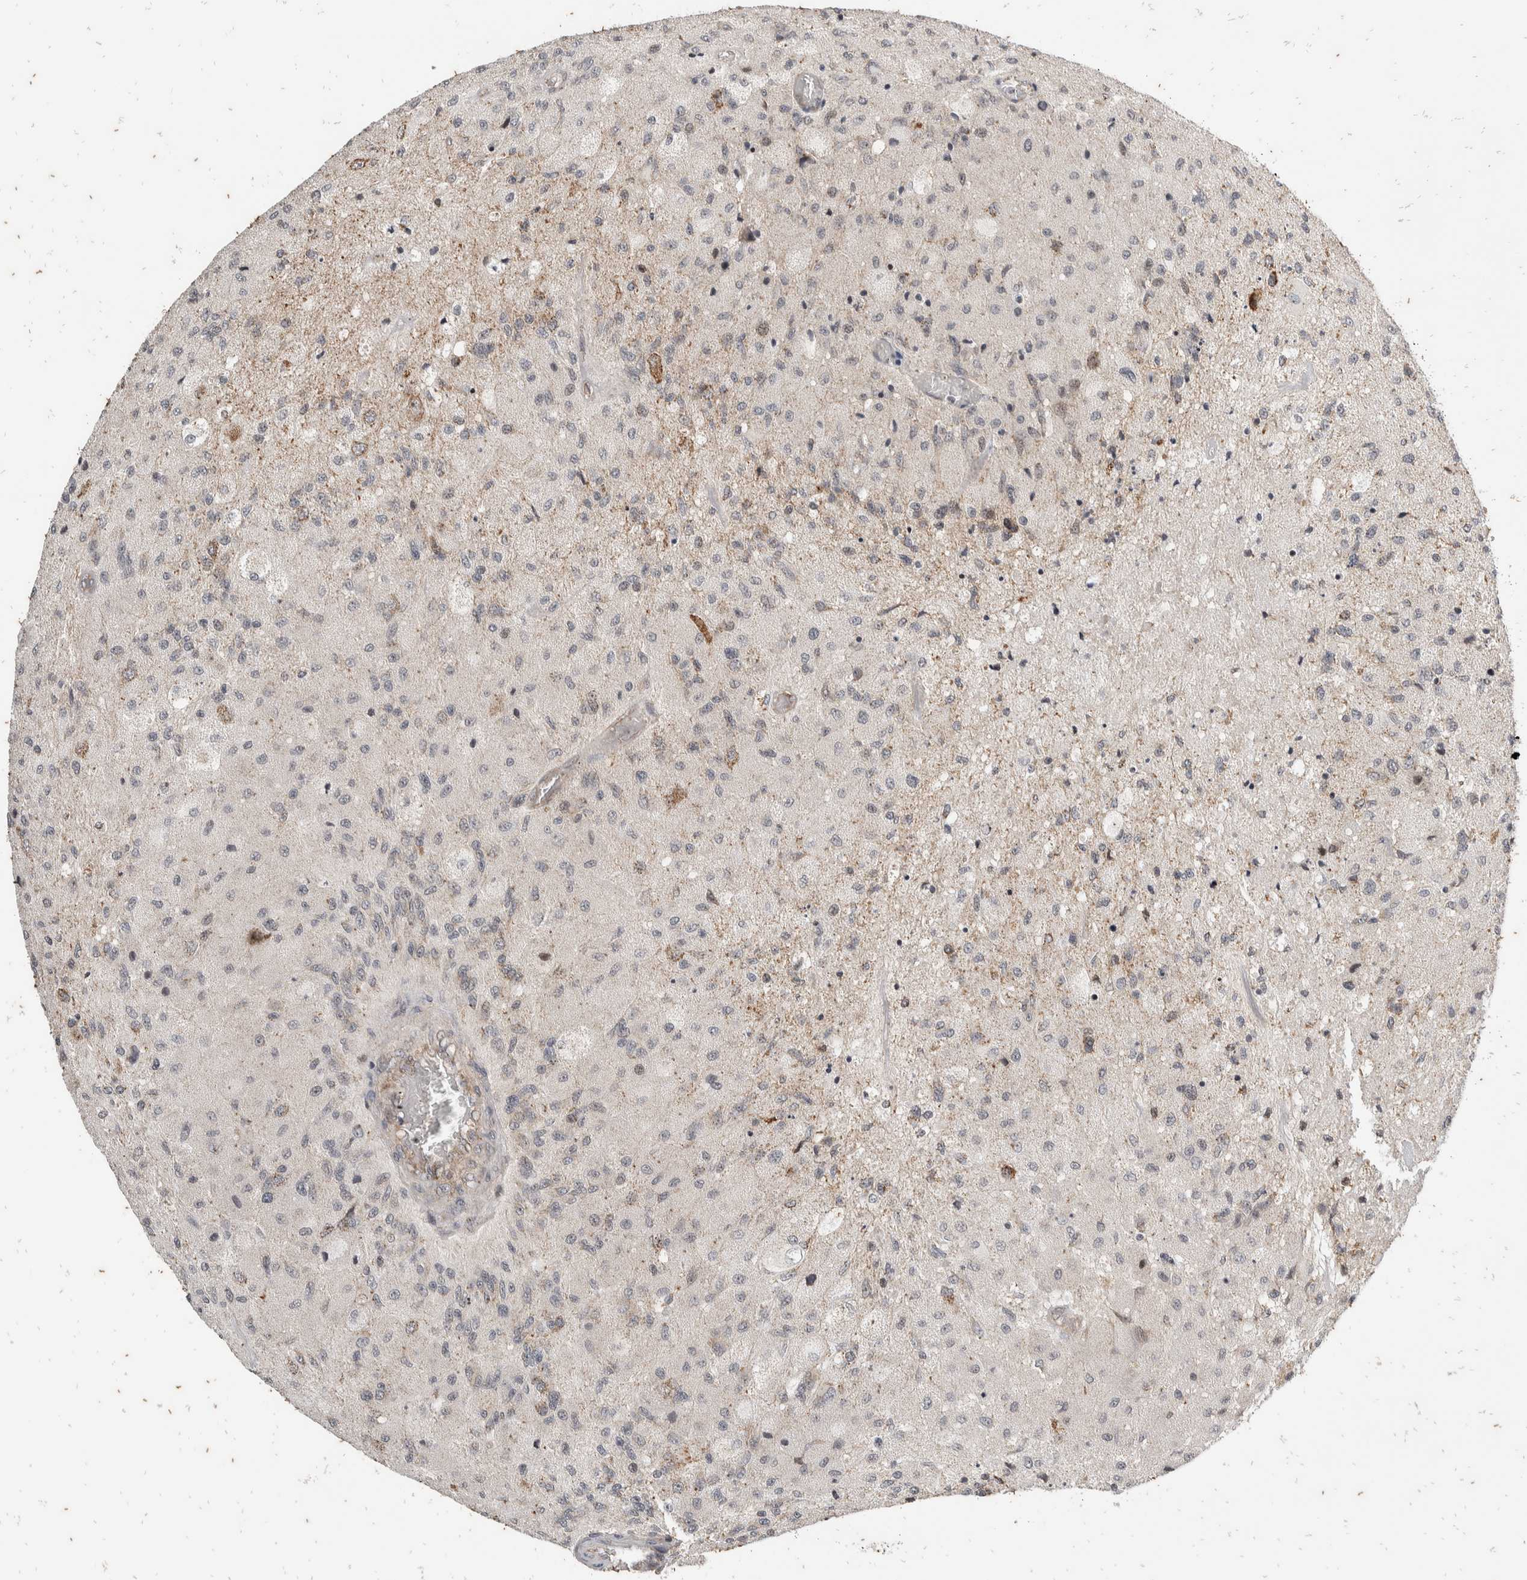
{"staining": {"intensity": "negative", "quantity": "none", "location": "none"}, "tissue": "glioma", "cell_type": "Tumor cells", "image_type": "cancer", "snomed": [{"axis": "morphology", "description": "Normal tissue, NOS"}, {"axis": "morphology", "description": "Glioma, malignant, High grade"}, {"axis": "topography", "description": "Cerebral cortex"}], "caption": "There is no significant expression in tumor cells of malignant glioma (high-grade).", "gene": "ATXN7L1", "patient": {"sex": "male", "age": 77}}